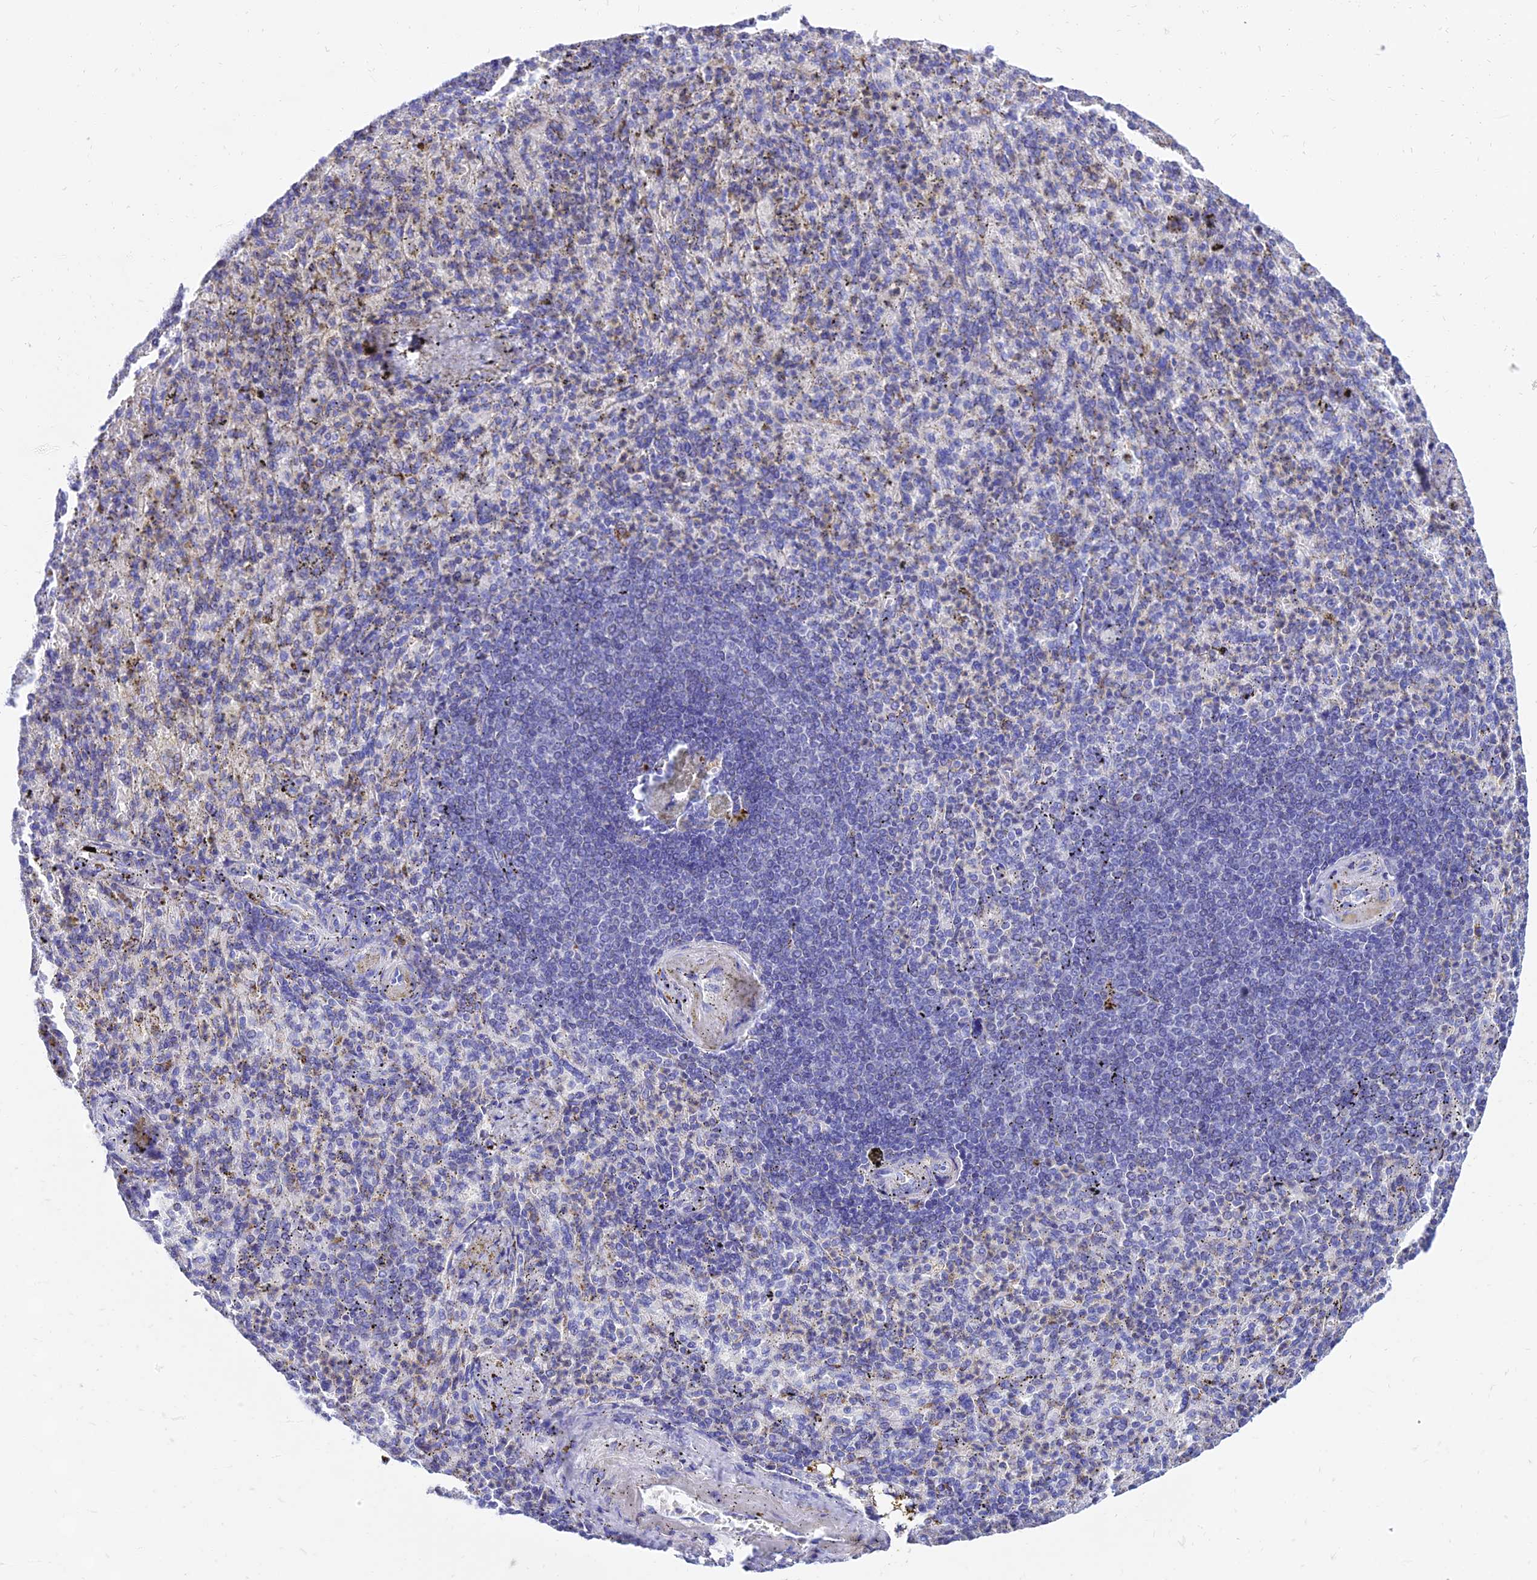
{"staining": {"intensity": "moderate", "quantity": "<25%", "location": "cytoplasmic/membranous"}, "tissue": "spleen", "cell_type": "Cells in red pulp", "image_type": "normal", "snomed": [{"axis": "morphology", "description": "Normal tissue, NOS"}, {"axis": "topography", "description": "Spleen"}], "caption": "Spleen stained with immunohistochemistry reveals moderate cytoplasmic/membranous positivity in approximately <25% of cells in red pulp. (DAB = brown stain, brightfield microscopy at high magnification).", "gene": "PKN3", "patient": {"sex": "female", "age": 74}}